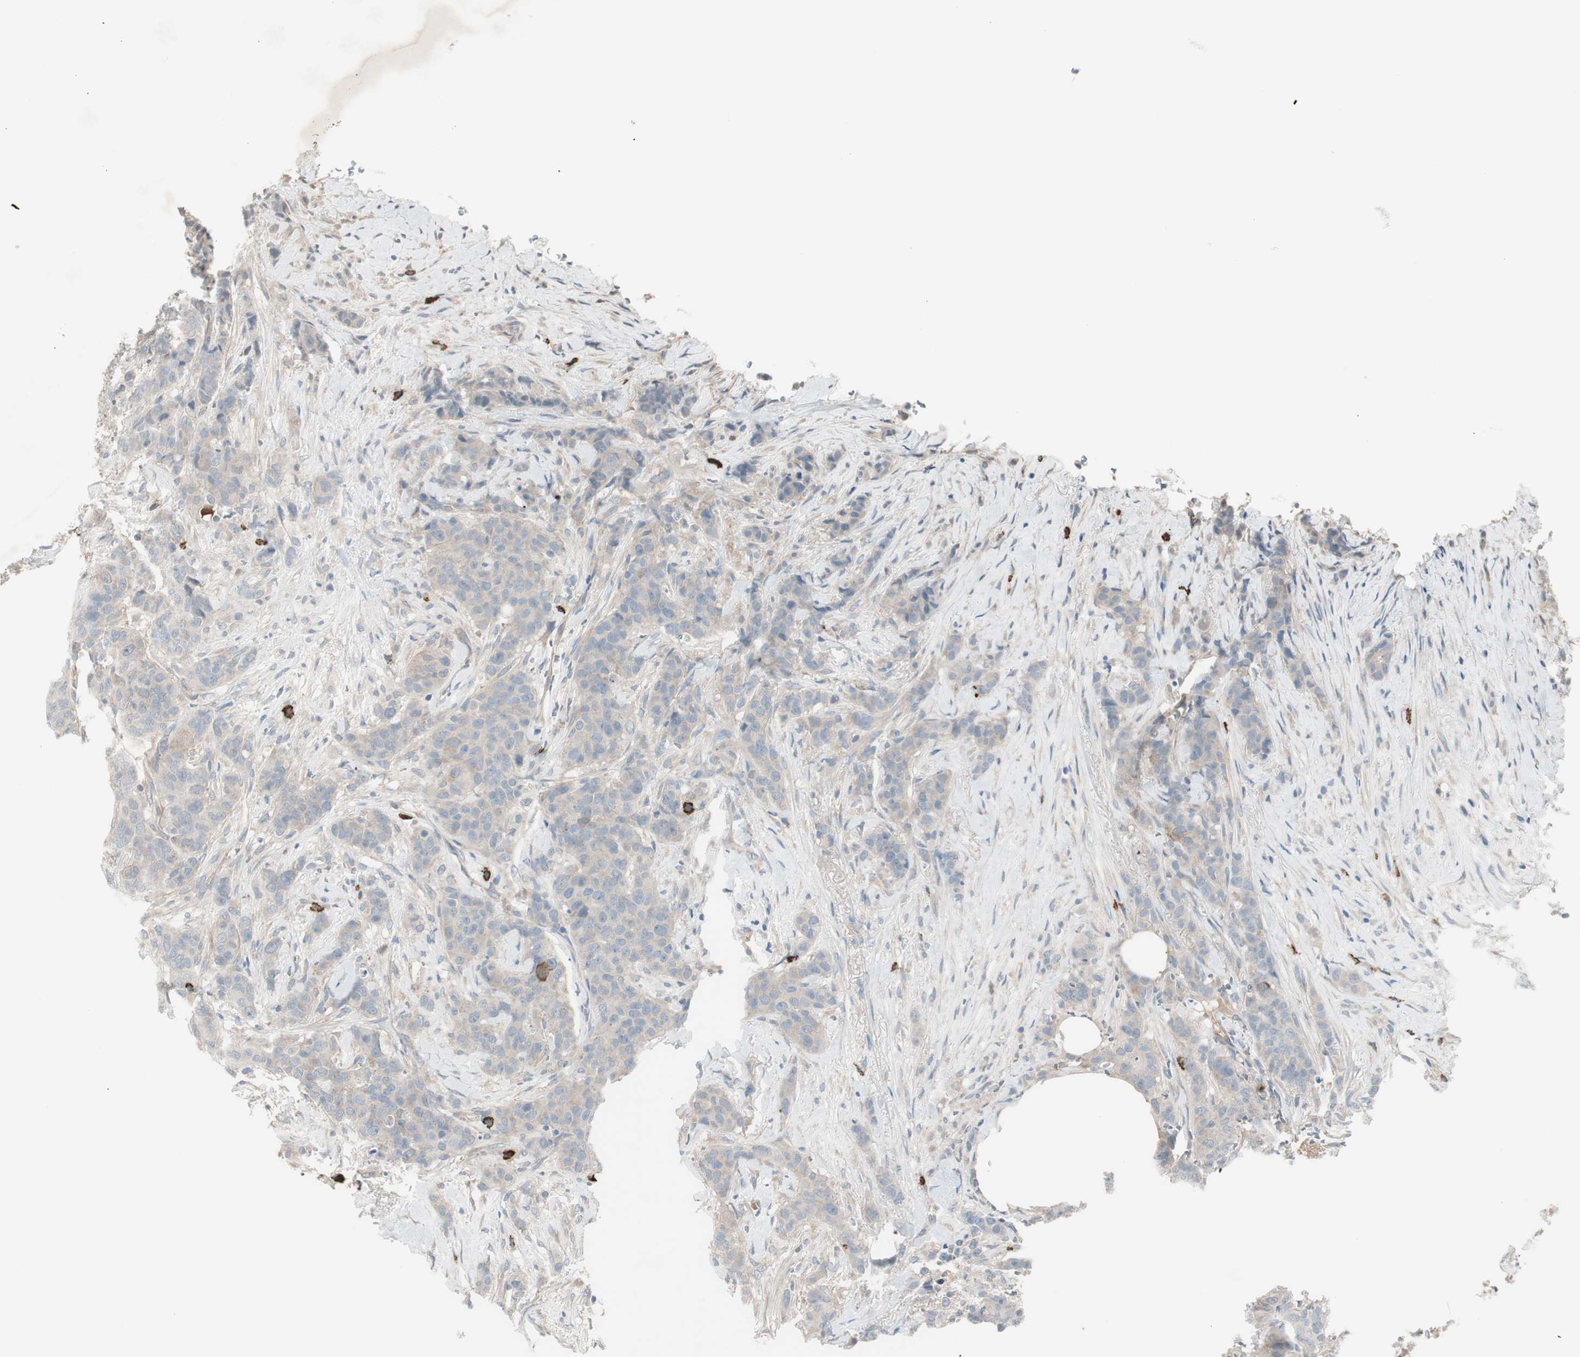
{"staining": {"intensity": "weak", "quantity": ">75%", "location": "cytoplasmic/membranous"}, "tissue": "breast cancer", "cell_type": "Tumor cells", "image_type": "cancer", "snomed": [{"axis": "morphology", "description": "Duct carcinoma"}, {"axis": "topography", "description": "Breast"}], "caption": "Breast invasive ductal carcinoma was stained to show a protein in brown. There is low levels of weak cytoplasmic/membranous positivity in approximately >75% of tumor cells.", "gene": "MAPRE3", "patient": {"sex": "female", "age": 40}}